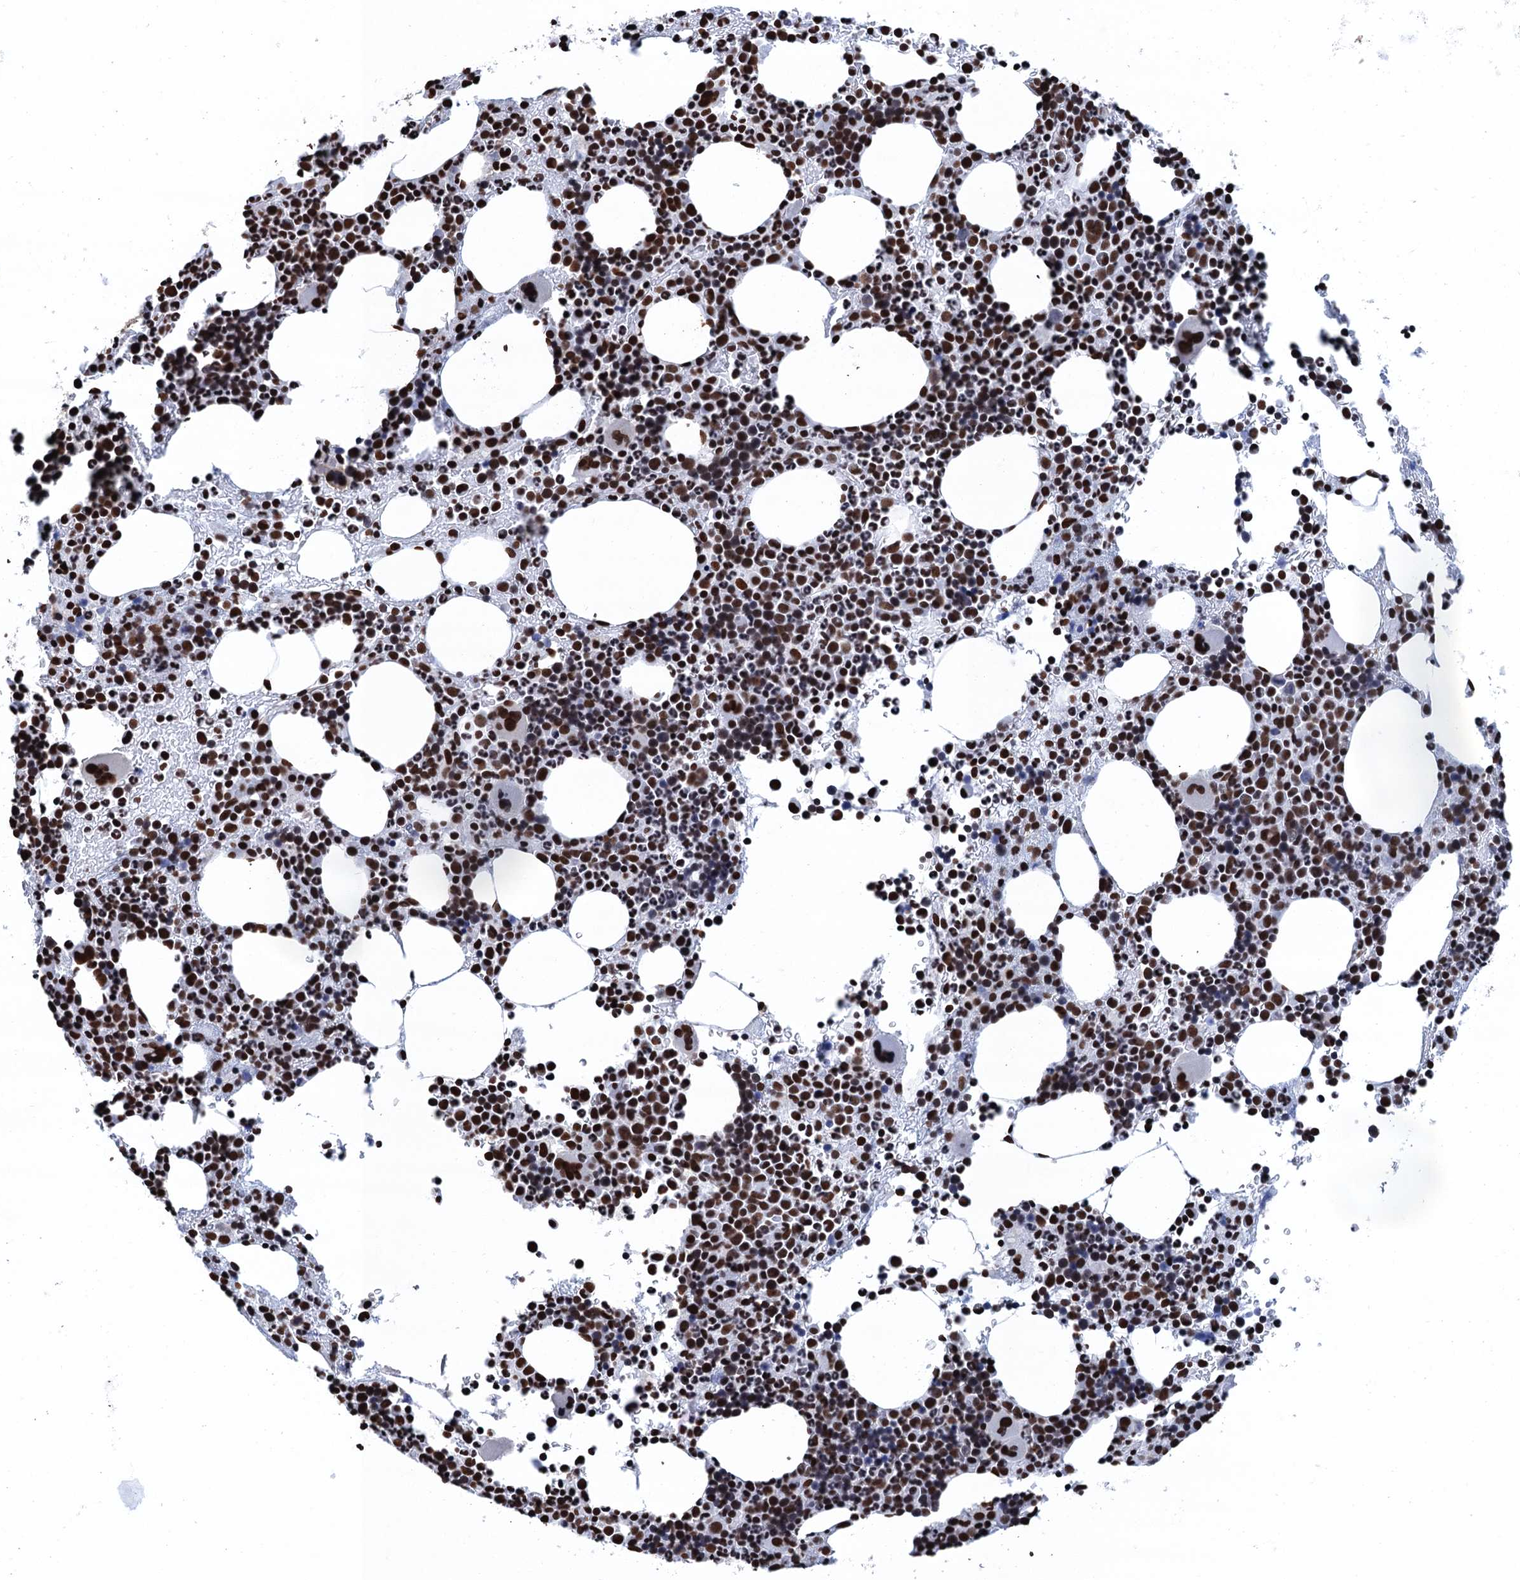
{"staining": {"intensity": "strong", "quantity": ">75%", "location": "nuclear"}, "tissue": "bone marrow", "cell_type": "Hematopoietic cells", "image_type": "normal", "snomed": [{"axis": "morphology", "description": "Normal tissue, NOS"}, {"axis": "topography", "description": "Bone marrow"}], "caption": "IHC (DAB (3,3'-diaminobenzidine)) staining of normal bone marrow shows strong nuclear protein expression in approximately >75% of hematopoietic cells.", "gene": "UBA2", "patient": {"sex": "female", "age": 82}}